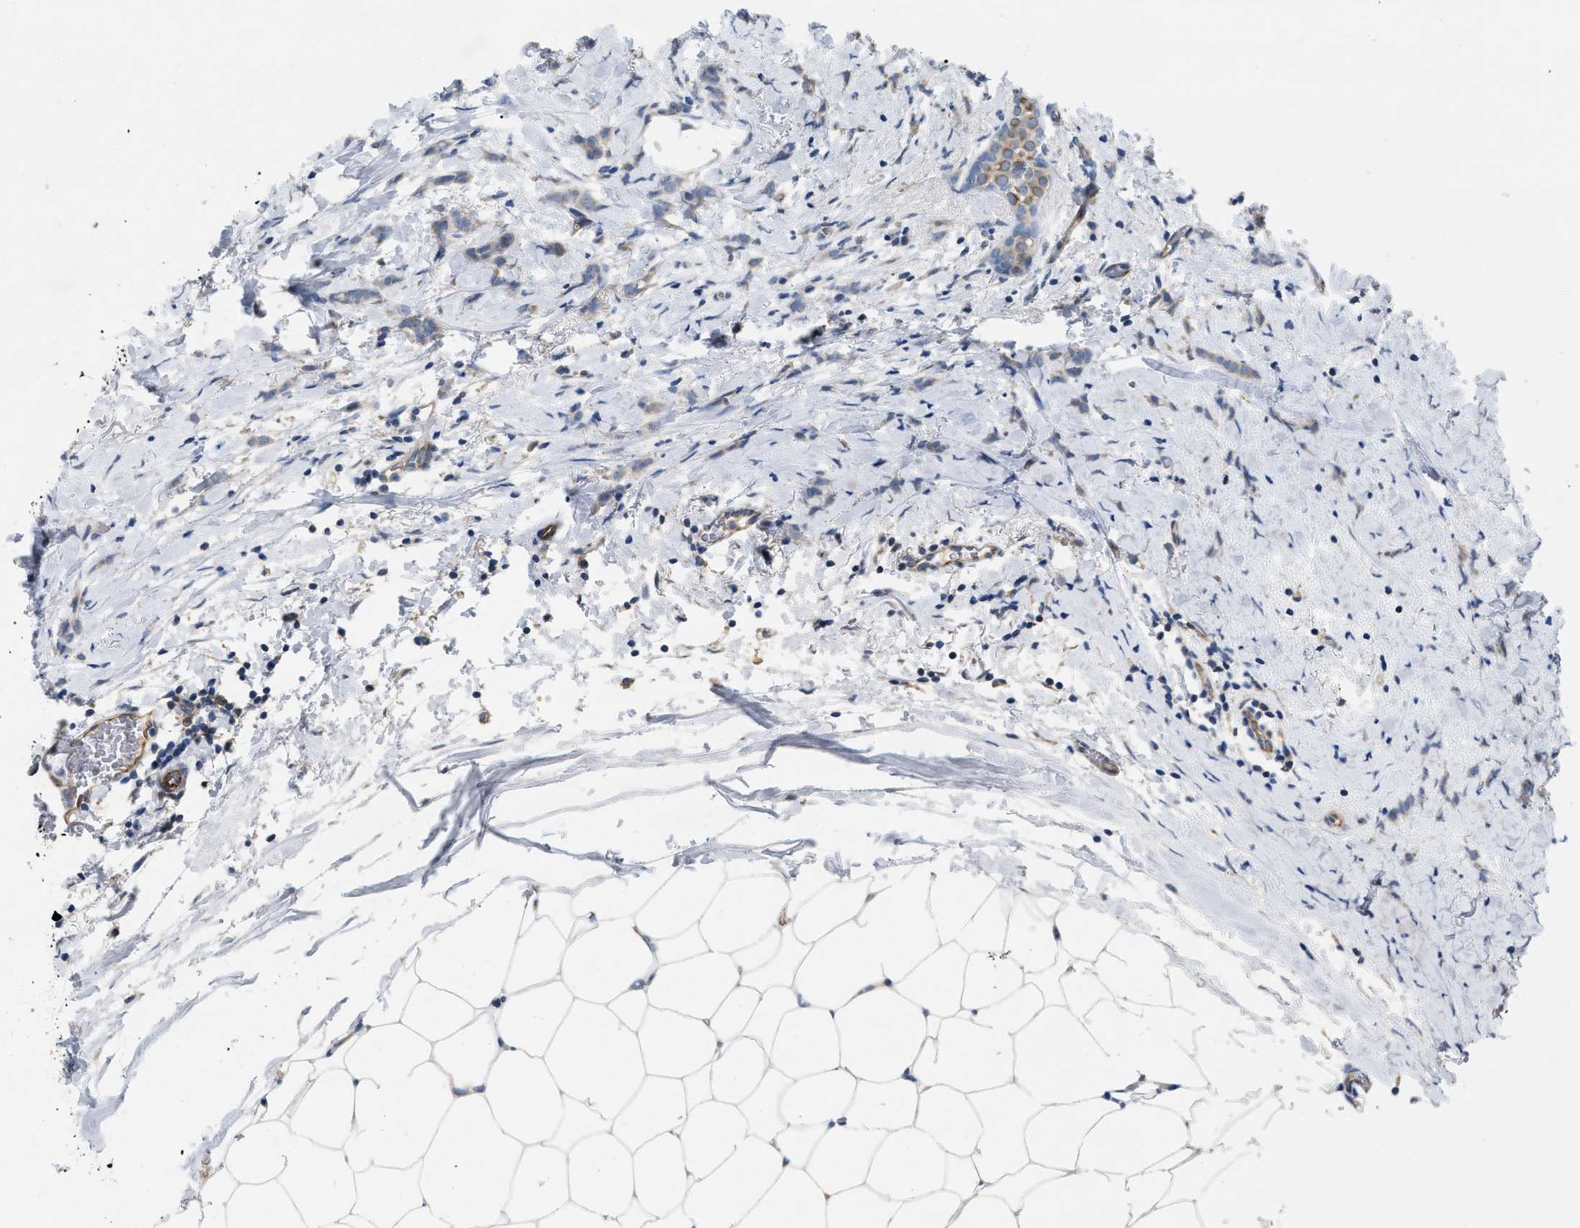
{"staining": {"intensity": "weak", "quantity": ">75%", "location": "cytoplasmic/membranous"}, "tissue": "breast cancer", "cell_type": "Tumor cells", "image_type": "cancer", "snomed": [{"axis": "morphology", "description": "Lobular carcinoma, in situ"}, {"axis": "morphology", "description": "Lobular carcinoma"}, {"axis": "topography", "description": "Breast"}], "caption": "About >75% of tumor cells in human breast cancer show weak cytoplasmic/membranous protein expression as visualized by brown immunohistochemical staining.", "gene": "DHX58", "patient": {"sex": "female", "age": 41}}